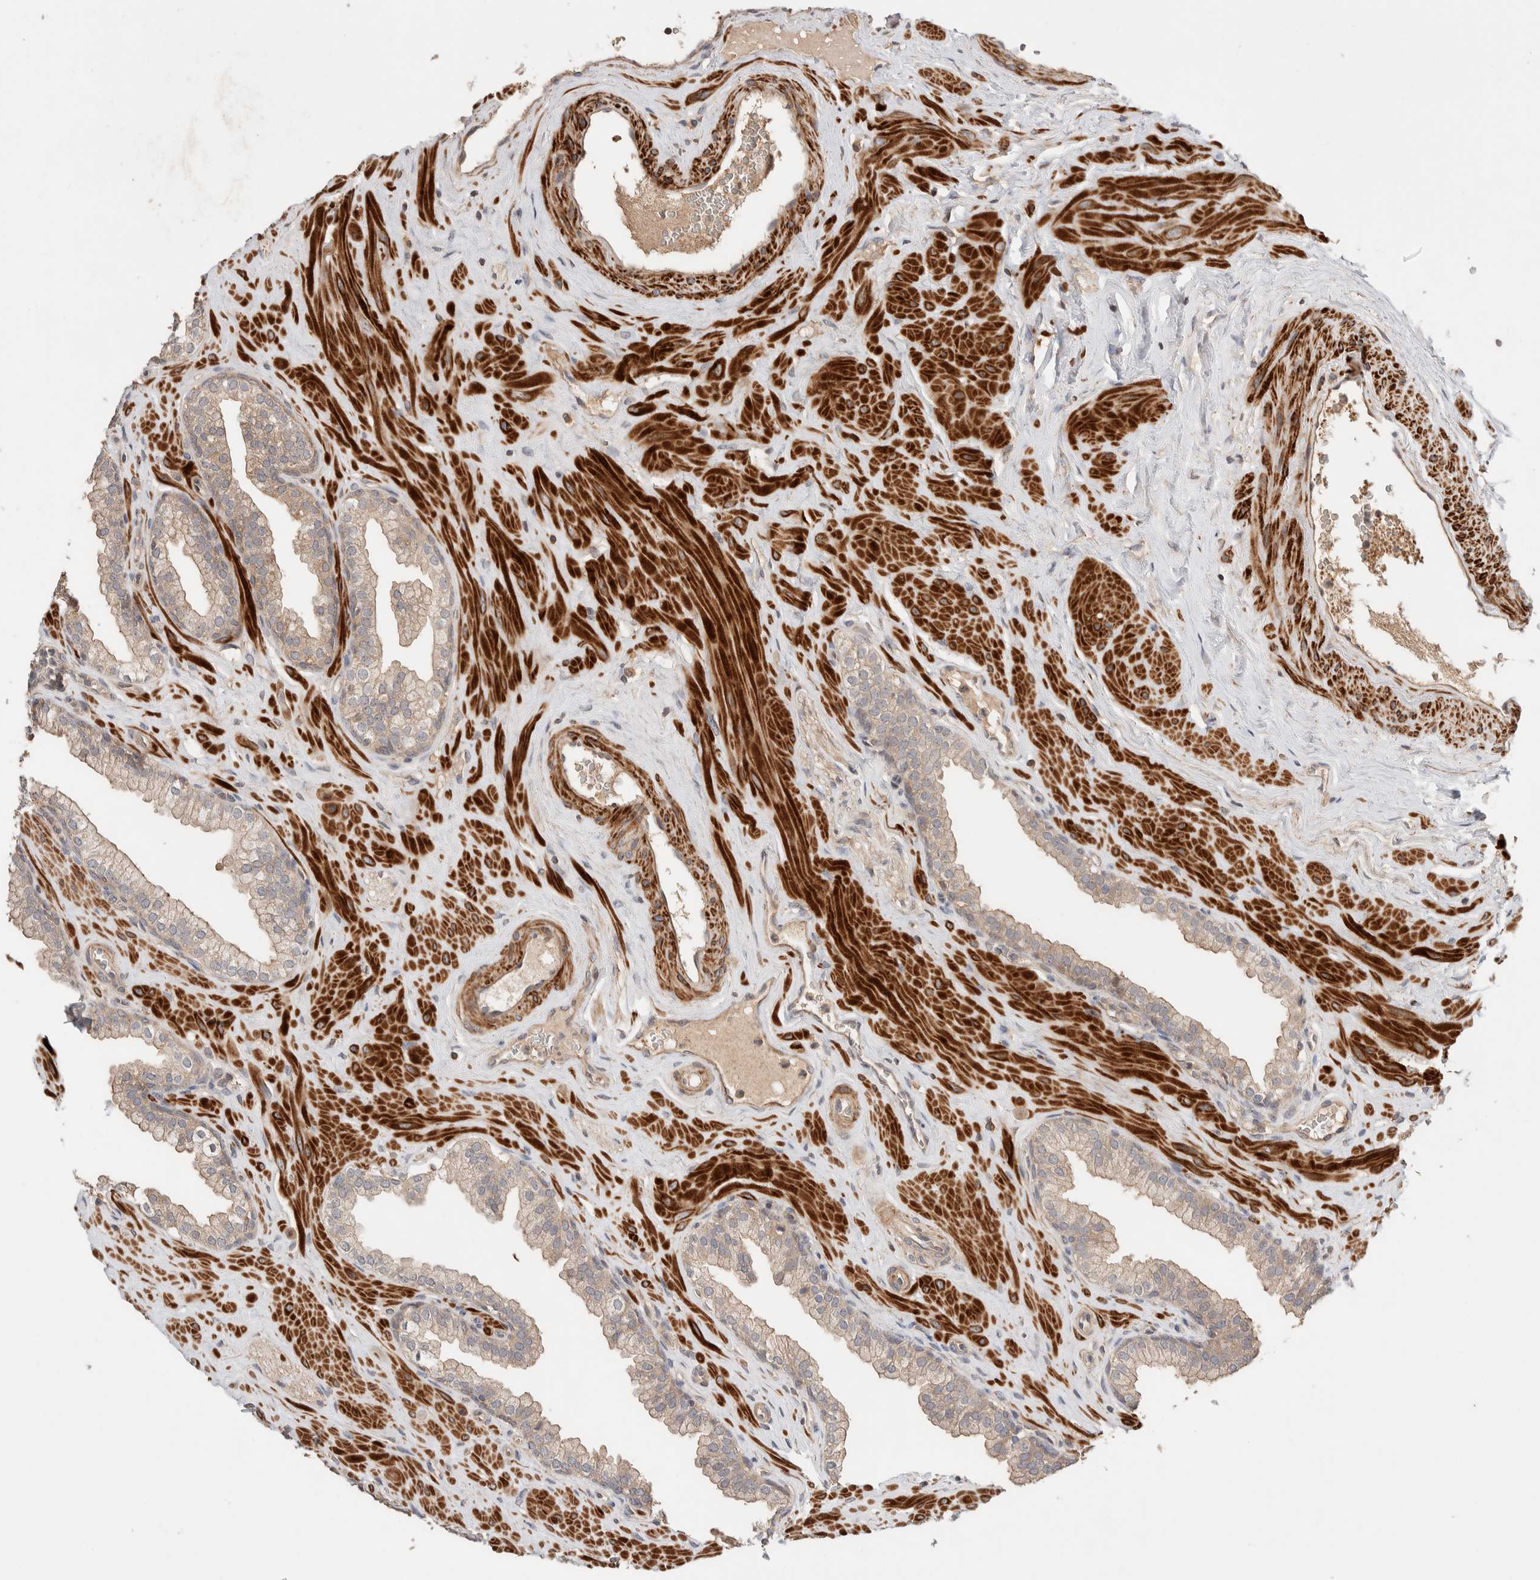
{"staining": {"intensity": "weak", "quantity": "25%-75%", "location": "cytoplasmic/membranous"}, "tissue": "prostate", "cell_type": "Glandular cells", "image_type": "normal", "snomed": [{"axis": "morphology", "description": "Normal tissue, NOS"}, {"axis": "morphology", "description": "Urothelial carcinoma, Low grade"}, {"axis": "topography", "description": "Urinary bladder"}, {"axis": "topography", "description": "Prostate"}], "caption": "Immunohistochemical staining of benign prostate demonstrates 25%-75% levels of weak cytoplasmic/membranous protein positivity in about 25%-75% of glandular cells.", "gene": "WDR91", "patient": {"sex": "male", "age": 60}}